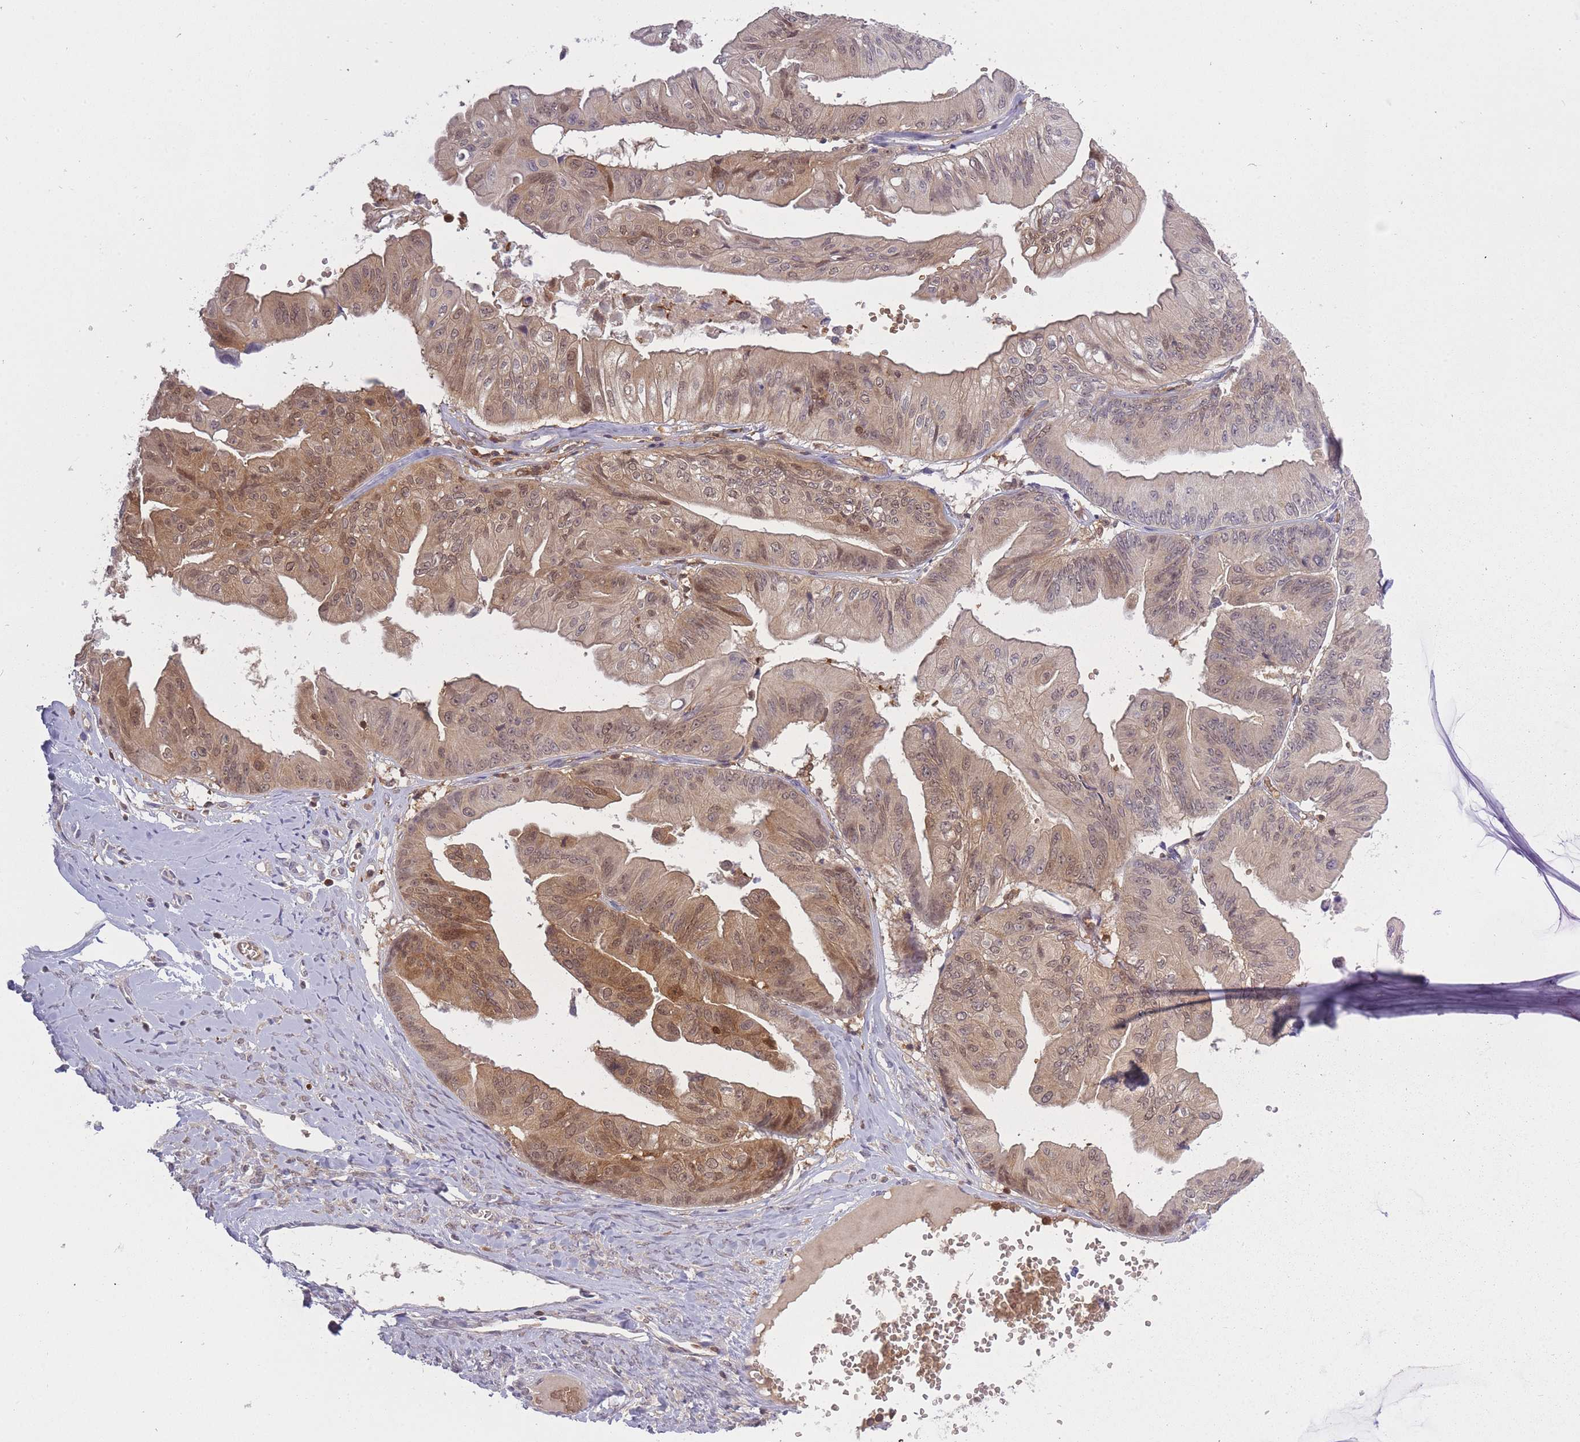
{"staining": {"intensity": "moderate", "quantity": "25%-75%", "location": "cytoplasmic/membranous,nuclear"}, "tissue": "ovarian cancer", "cell_type": "Tumor cells", "image_type": "cancer", "snomed": [{"axis": "morphology", "description": "Cystadenocarcinoma, mucinous, NOS"}, {"axis": "topography", "description": "Ovary"}], "caption": "Ovarian mucinous cystadenocarcinoma stained with DAB immunohistochemistry (IHC) shows medium levels of moderate cytoplasmic/membranous and nuclear positivity in approximately 25%-75% of tumor cells. Immunohistochemistry stains the protein in brown and the nuclei are stained blue.", "gene": "CXorf38", "patient": {"sex": "female", "age": 61}}